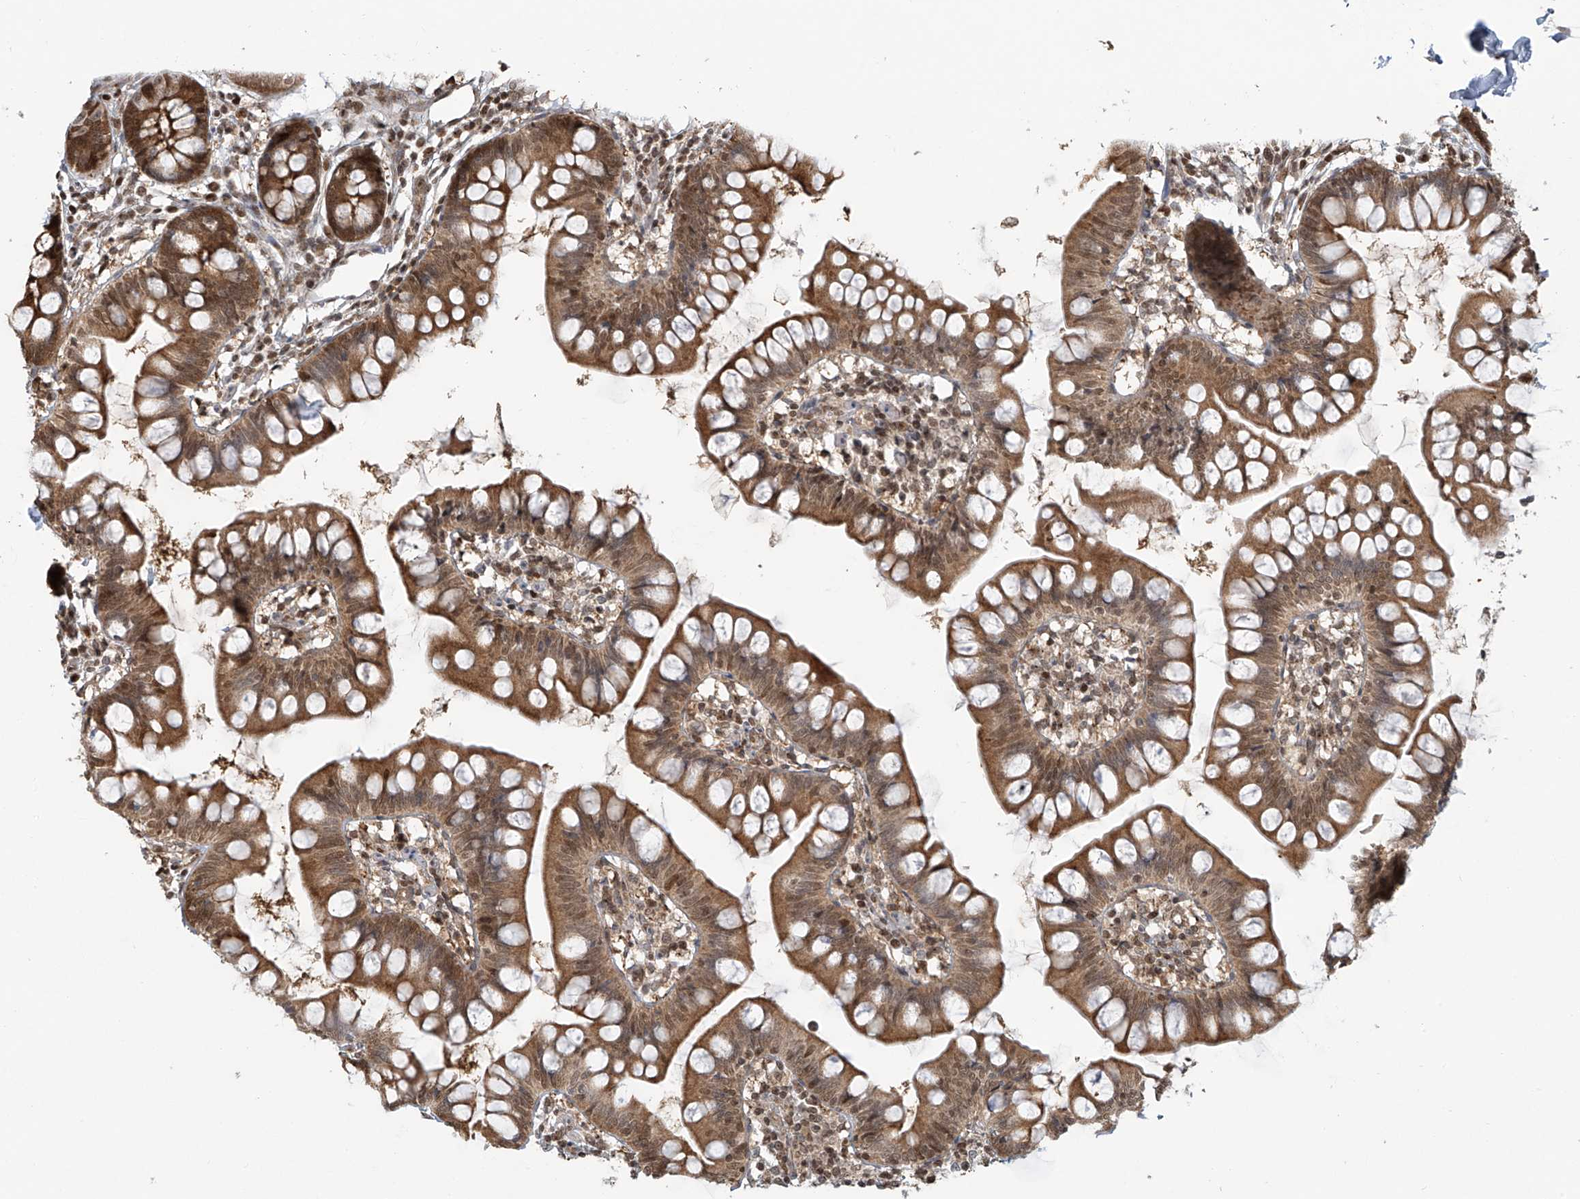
{"staining": {"intensity": "moderate", "quantity": ">75%", "location": "cytoplasmic/membranous"}, "tissue": "small intestine", "cell_type": "Glandular cells", "image_type": "normal", "snomed": [{"axis": "morphology", "description": "Normal tissue, NOS"}, {"axis": "topography", "description": "Small intestine"}], "caption": "Immunohistochemical staining of normal human small intestine displays moderate cytoplasmic/membranous protein positivity in about >75% of glandular cells. The staining was performed using DAB (3,3'-diaminobenzidine), with brown indicating positive protein expression. Nuclei are stained blue with hematoxylin.", "gene": "VMP1", "patient": {"sex": "male", "age": 7}}